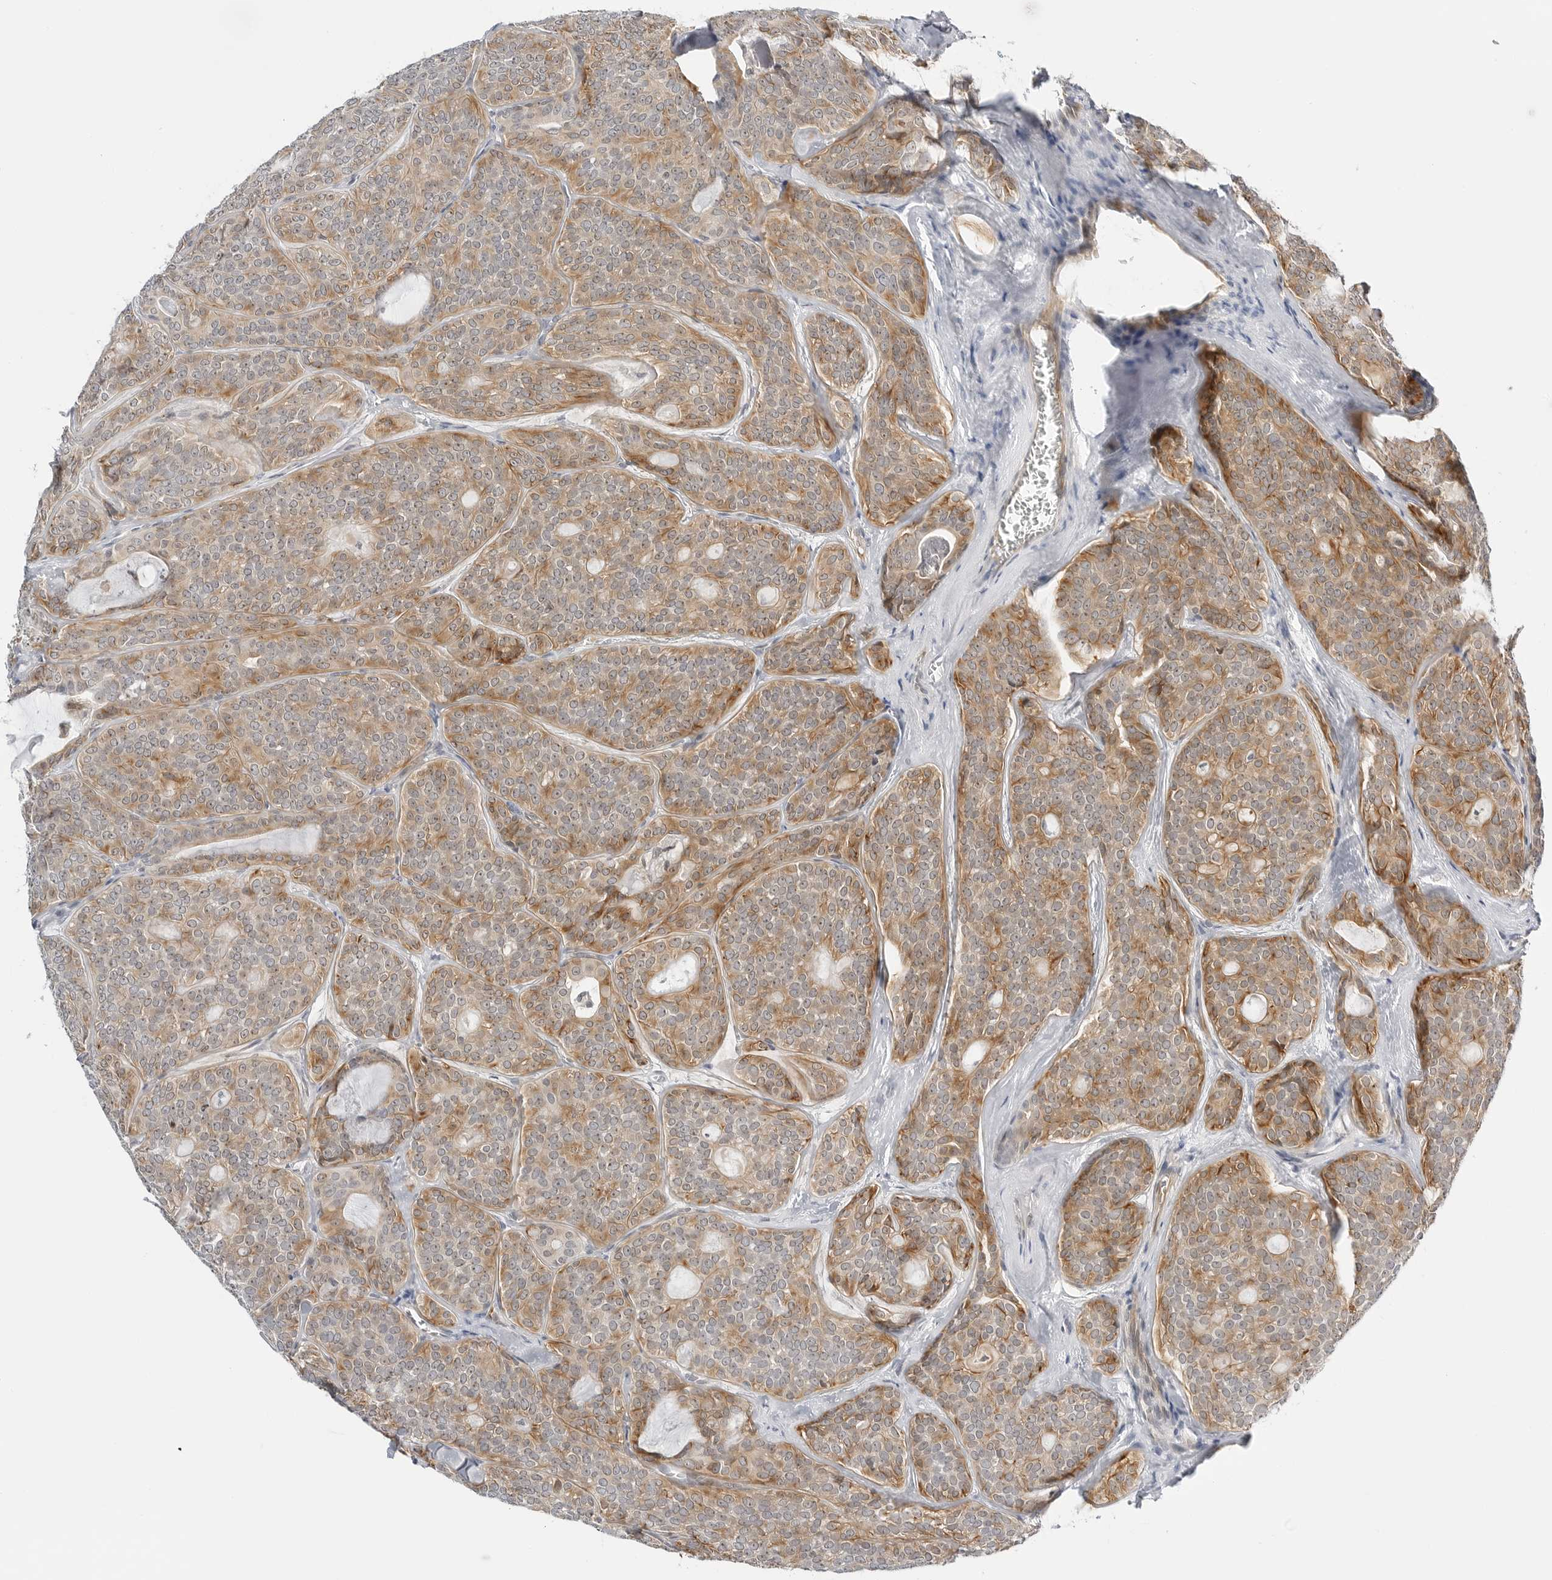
{"staining": {"intensity": "moderate", "quantity": ">75%", "location": "cytoplasmic/membranous"}, "tissue": "head and neck cancer", "cell_type": "Tumor cells", "image_type": "cancer", "snomed": [{"axis": "morphology", "description": "Adenocarcinoma, NOS"}, {"axis": "topography", "description": "Head-Neck"}], "caption": "Tumor cells reveal medium levels of moderate cytoplasmic/membranous positivity in about >75% of cells in head and neck cancer (adenocarcinoma). The staining is performed using DAB brown chromogen to label protein expression. The nuclei are counter-stained blue using hematoxylin.", "gene": "MAP2K5", "patient": {"sex": "male", "age": 66}}